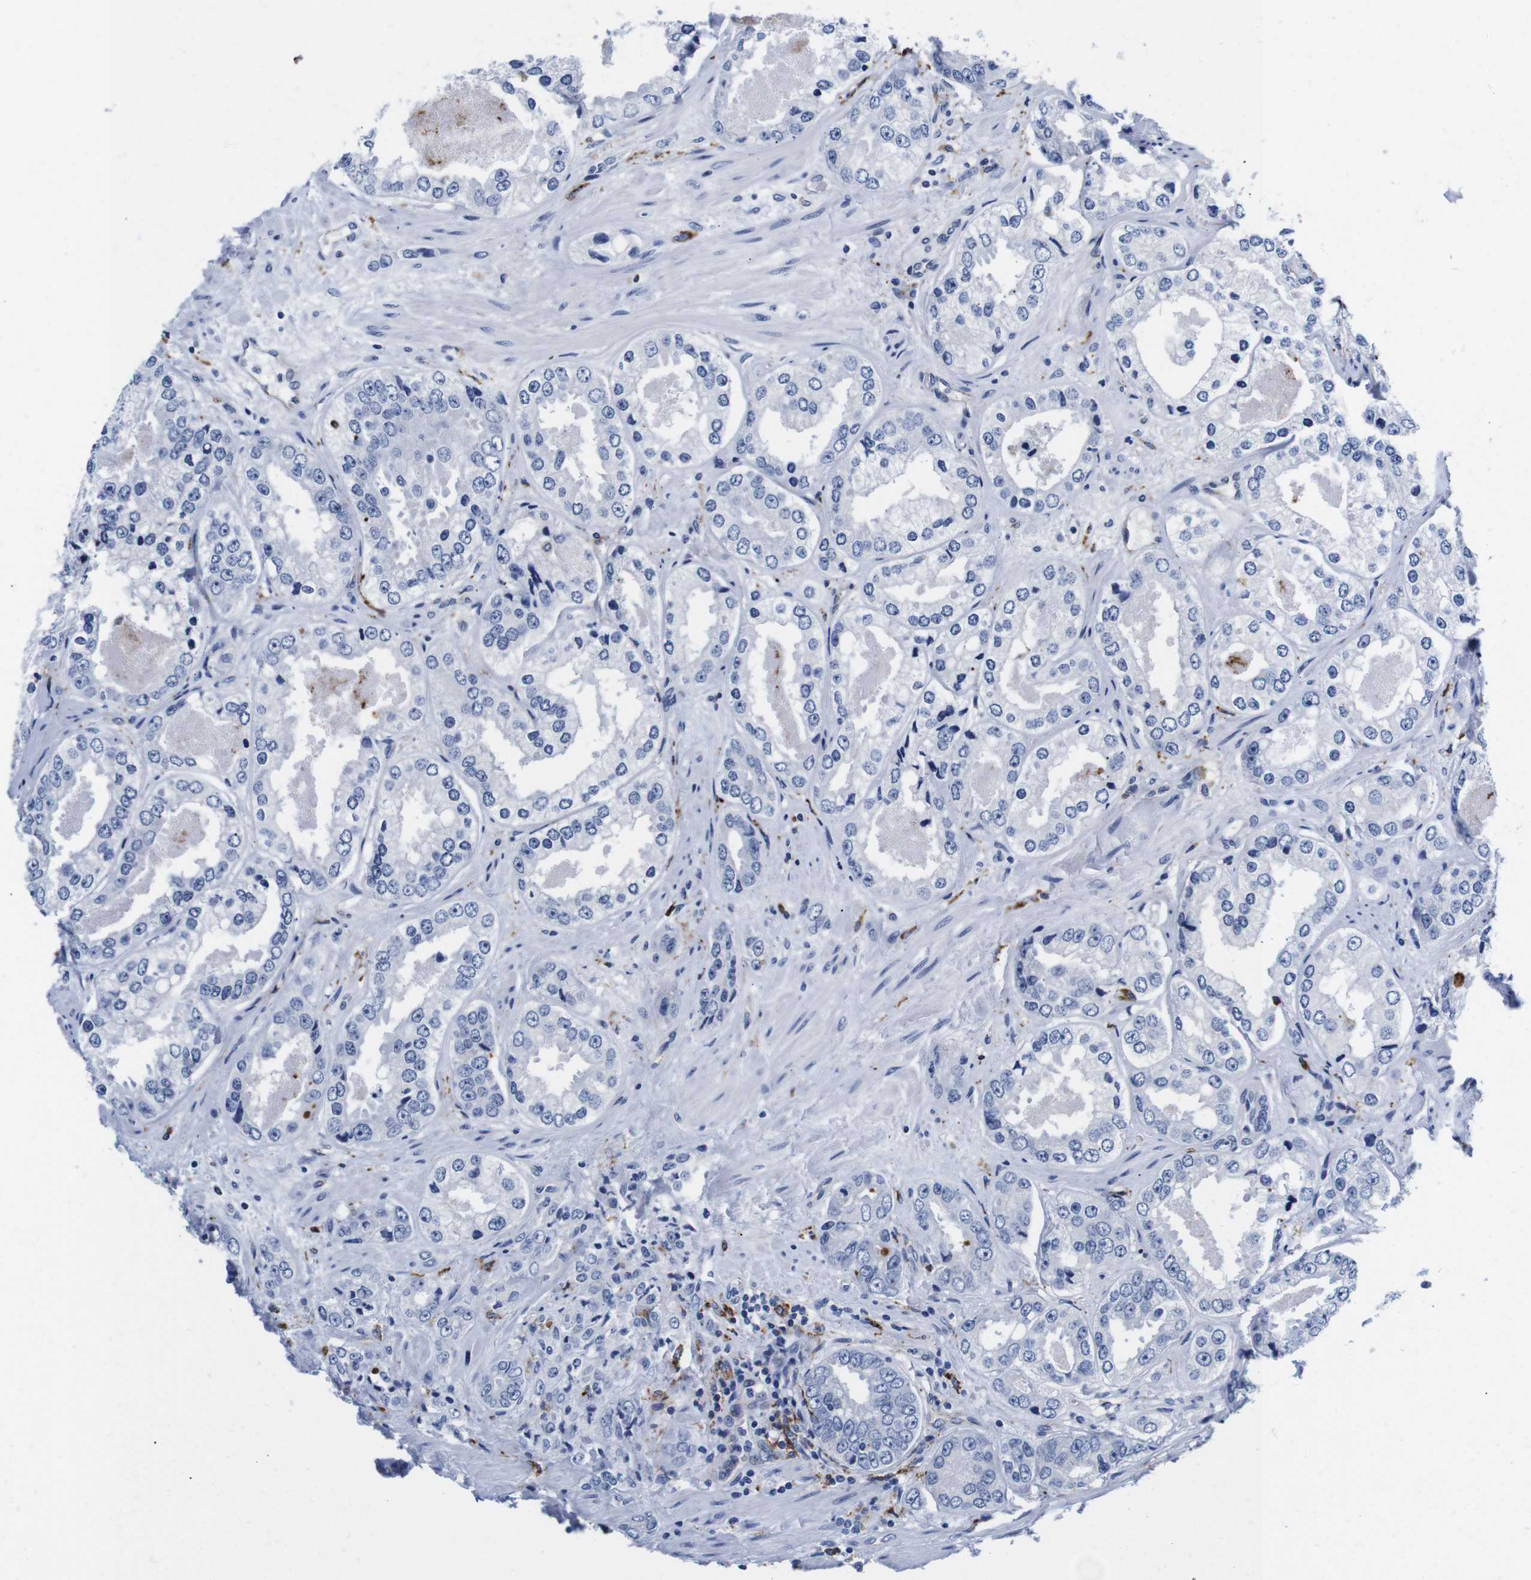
{"staining": {"intensity": "negative", "quantity": "none", "location": "none"}, "tissue": "prostate cancer", "cell_type": "Tumor cells", "image_type": "cancer", "snomed": [{"axis": "morphology", "description": "Adenocarcinoma, High grade"}, {"axis": "topography", "description": "Prostate"}], "caption": "Image shows no significant protein positivity in tumor cells of prostate cancer. (DAB (3,3'-diaminobenzidine) immunohistochemistry (IHC), high magnification).", "gene": "HLA-DMB", "patient": {"sex": "male", "age": 61}}